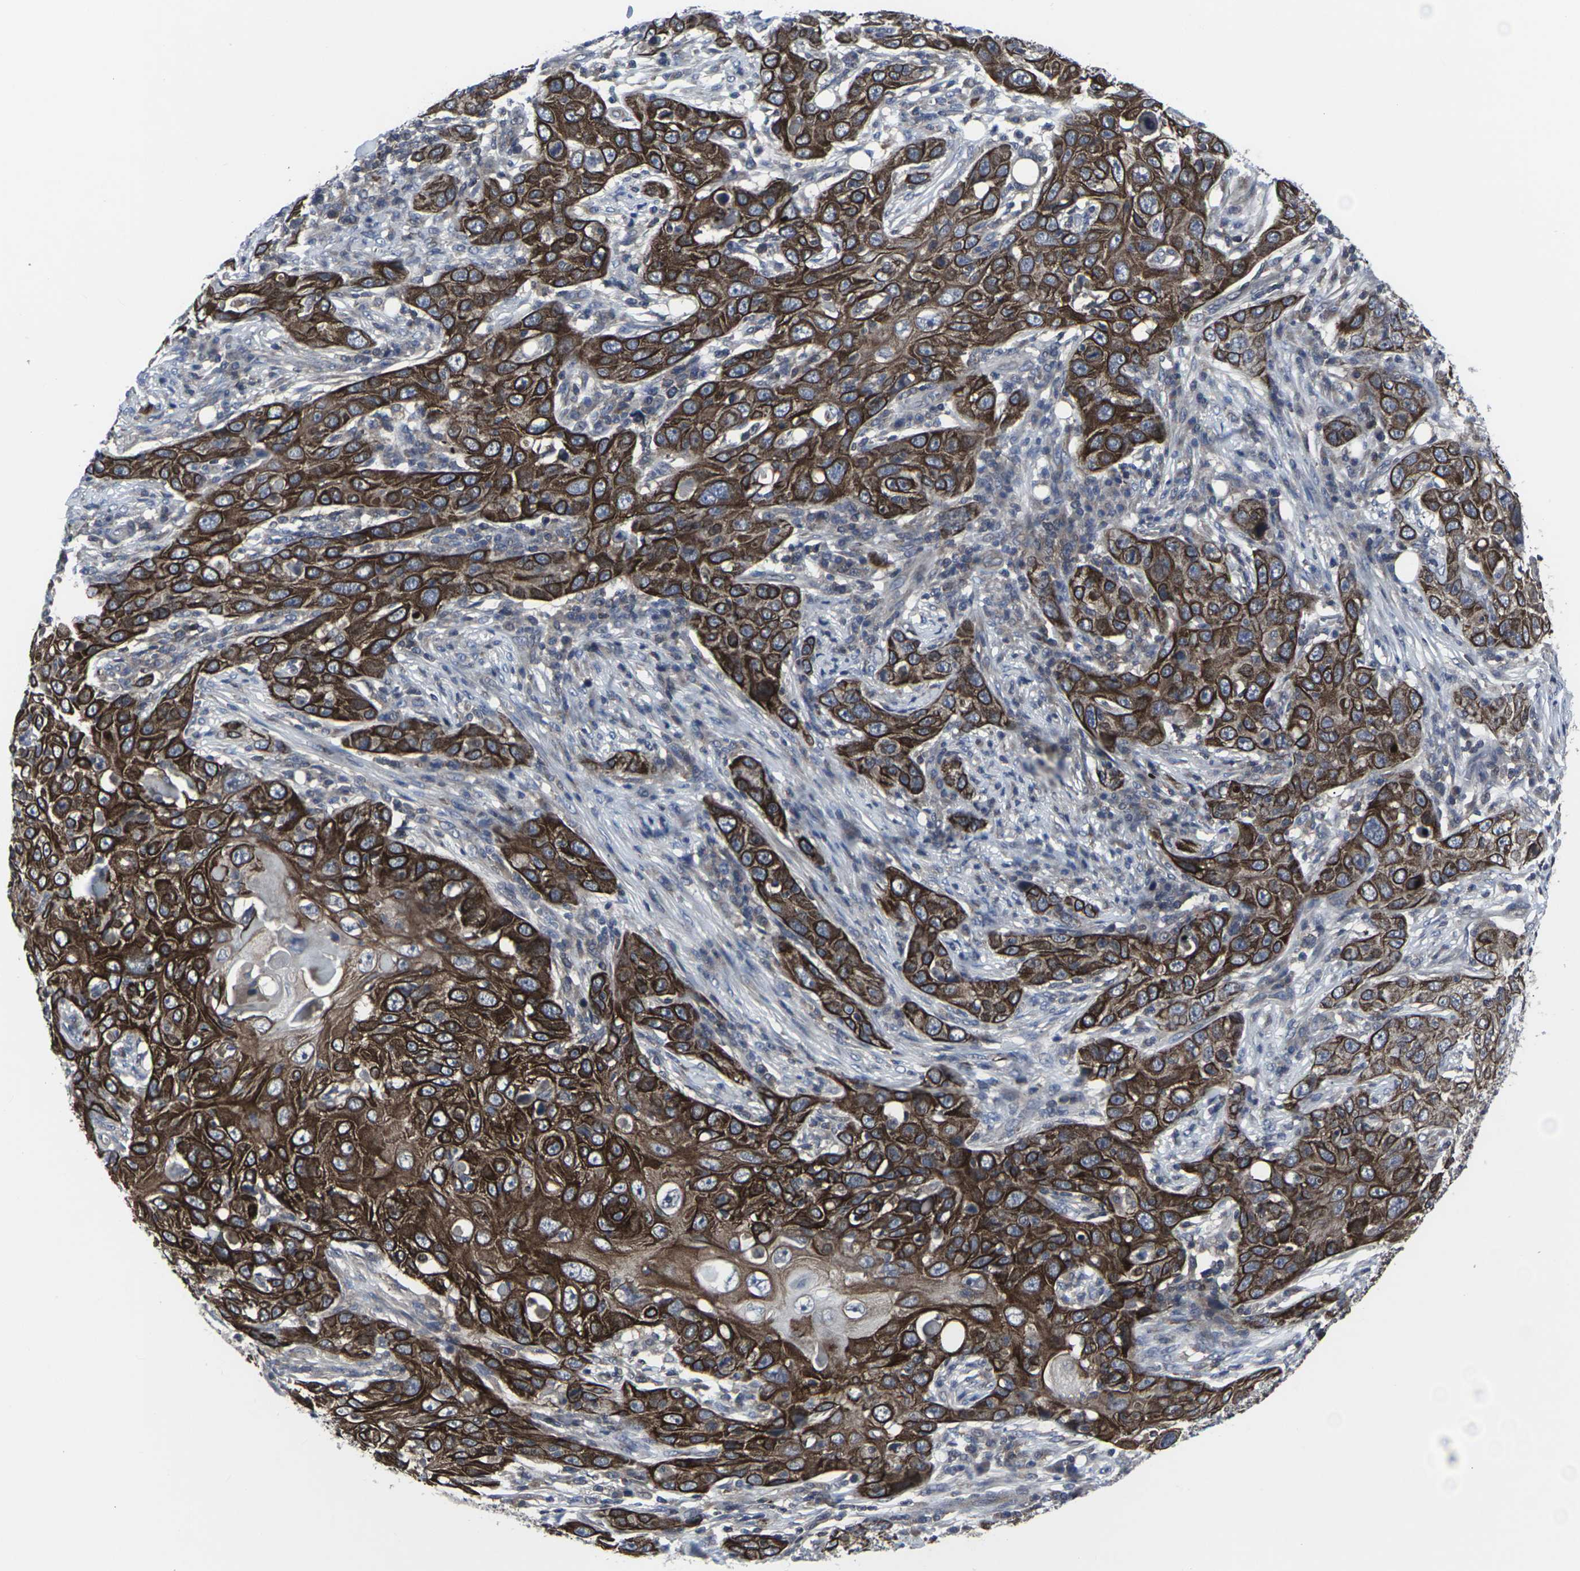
{"staining": {"intensity": "strong", "quantity": ">75%", "location": "cytoplasmic/membranous"}, "tissue": "skin cancer", "cell_type": "Tumor cells", "image_type": "cancer", "snomed": [{"axis": "morphology", "description": "Squamous cell carcinoma, NOS"}, {"axis": "topography", "description": "Skin"}], "caption": "This histopathology image exhibits immunohistochemistry (IHC) staining of skin cancer, with high strong cytoplasmic/membranous positivity in approximately >75% of tumor cells.", "gene": "HPRT1", "patient": {"sex": "female", "age": 88}}